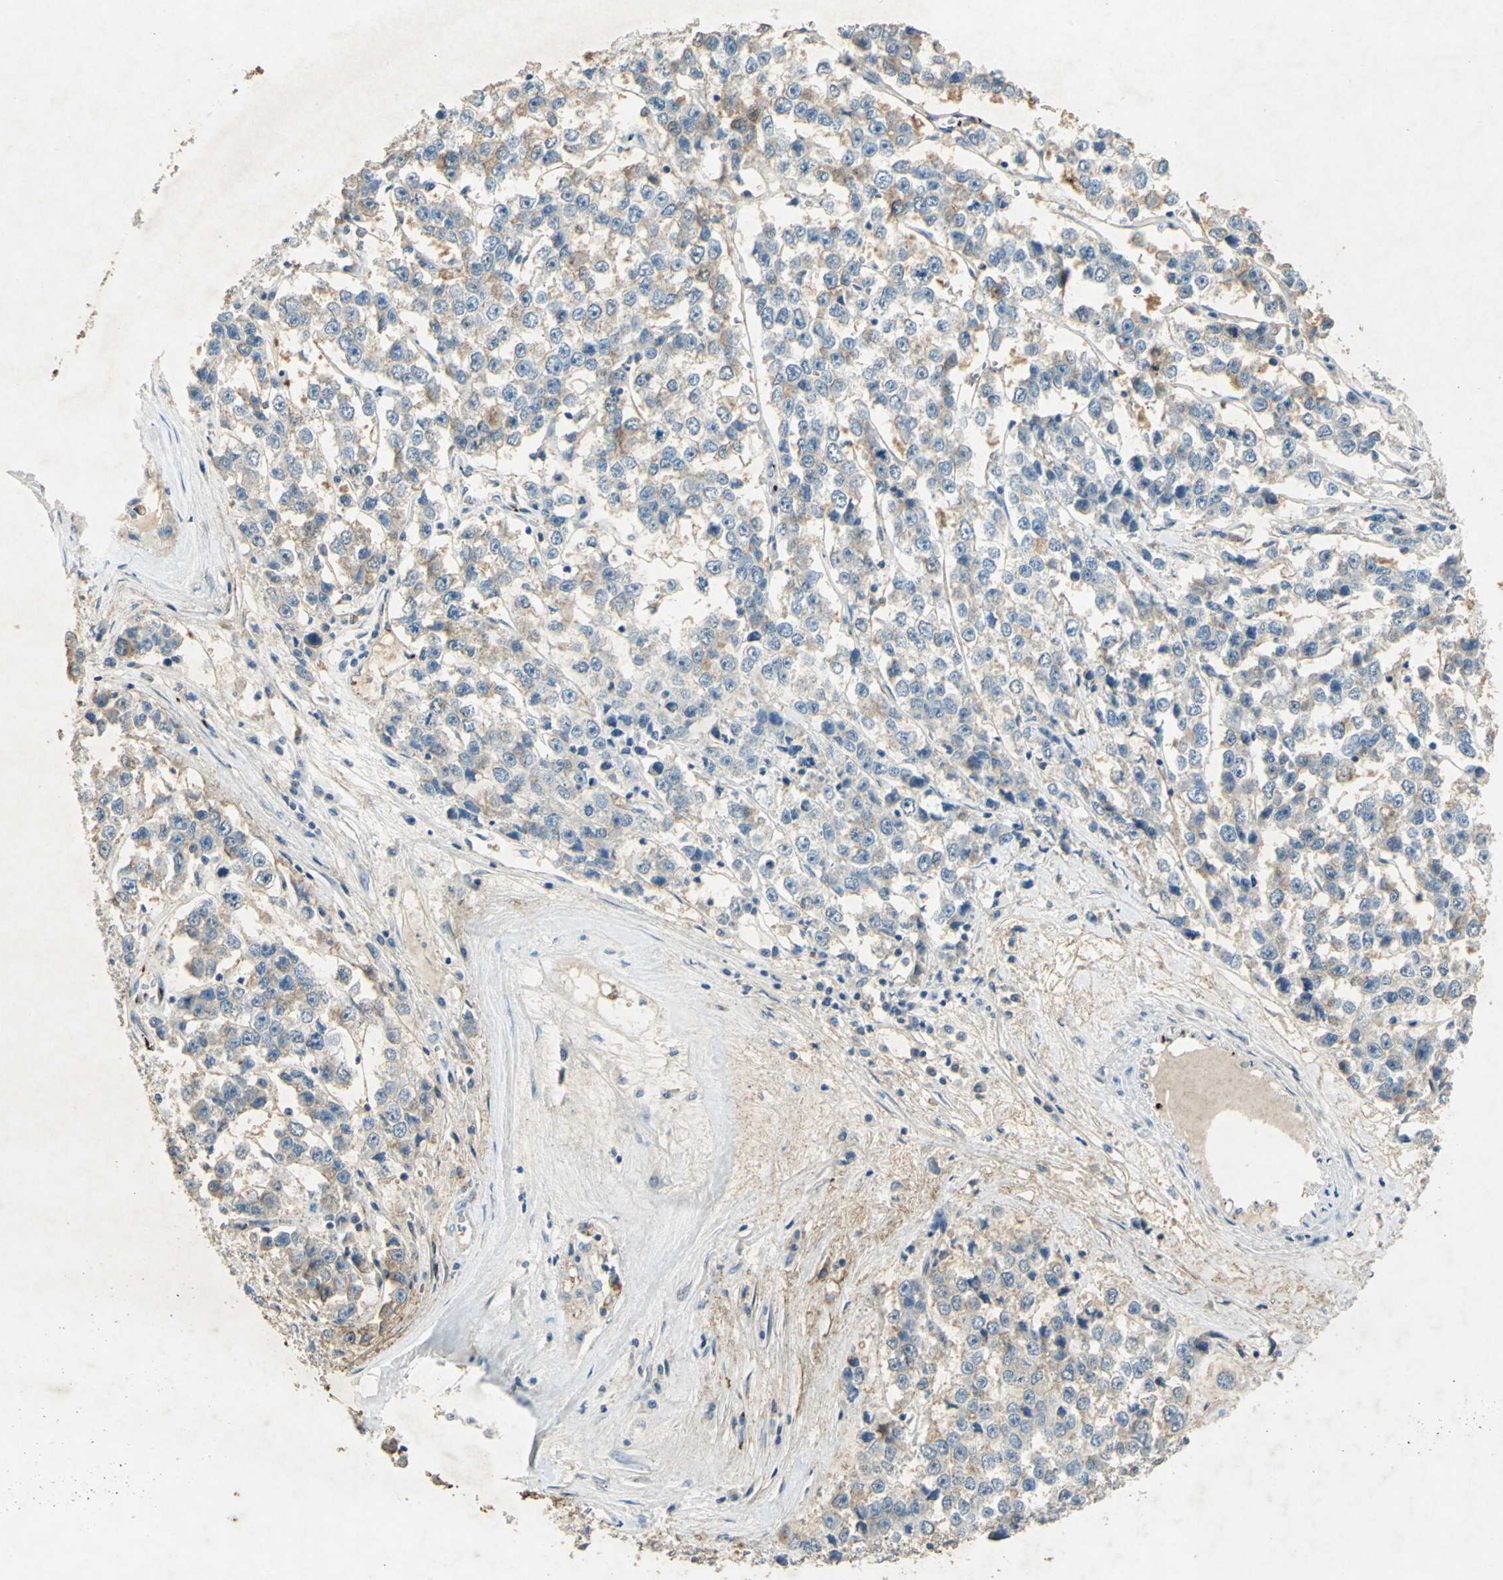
{"staining": {"intensity": "weak", "quantity": ">75%", "location": "cytoplasmic/membranous"}, "tissue": "testis cancer", "cell_type": "Tumor cells", "image_type": "cancer", "snomed": [{"axis": "morphology", "description": "Seminoma, NOS"}, {"axis": "morphology", "description": "Carcinoma, Embryonal, NOS"}, {"axis": "topography", "description": "Testis"}], "caption": "Human testis cancer (seminoma) stained for a protein (brown) shows weak cytoplasmic/membranous positive positivity in about >75% of tumor cells.", "gene": "CAMK2B", "patient": {"sex": "male", "age": 52}}